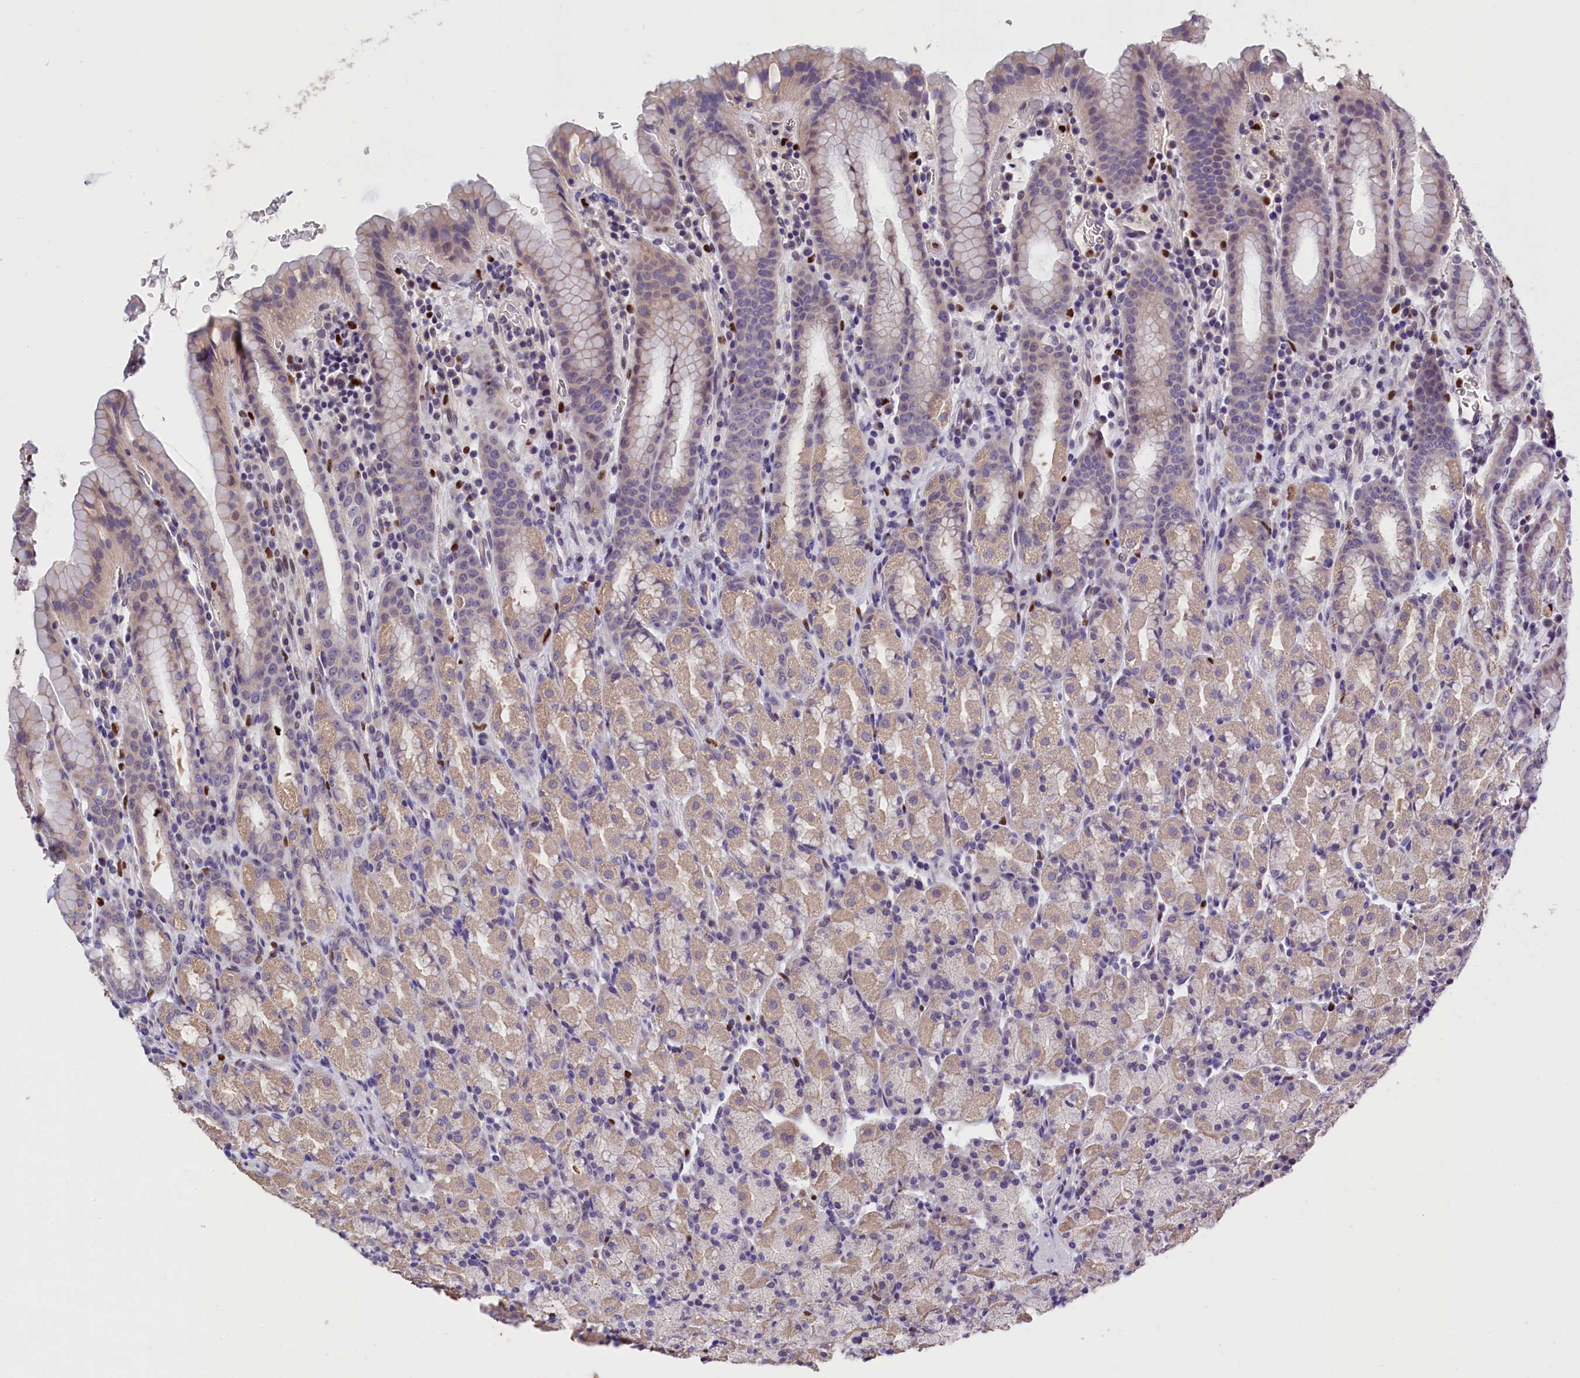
{"staining": {"intensity": "weak", "quantity": ">75%", "location": "cytoplasmic/membranous"}, "tissue": "stomach", "cell_type": "Glandular cells", "image_type": "normal", "snomed": [{"axis": "morphology", "description": "Normal tissue, NOS"}, {"axis": "topography", "description": "Stomach, upper"}, {"axis": "topography", "description": "Stomach, lower"}, {"axis": "topography", "description": "Small intestine"}], "caption": "Stomach was stained to show a protein in brown. There is low levels of weak cytoplasmic/membranous expression in about >75% of glandular cells. The protein is stained brown, and the nuclei are stained in blue (DAB (3,3'-diaminobenzidine) IHC with brightfield microscopy, high magnification).", "gene": "BTBD9", "patient": {"sex": "male", "age": 68}}